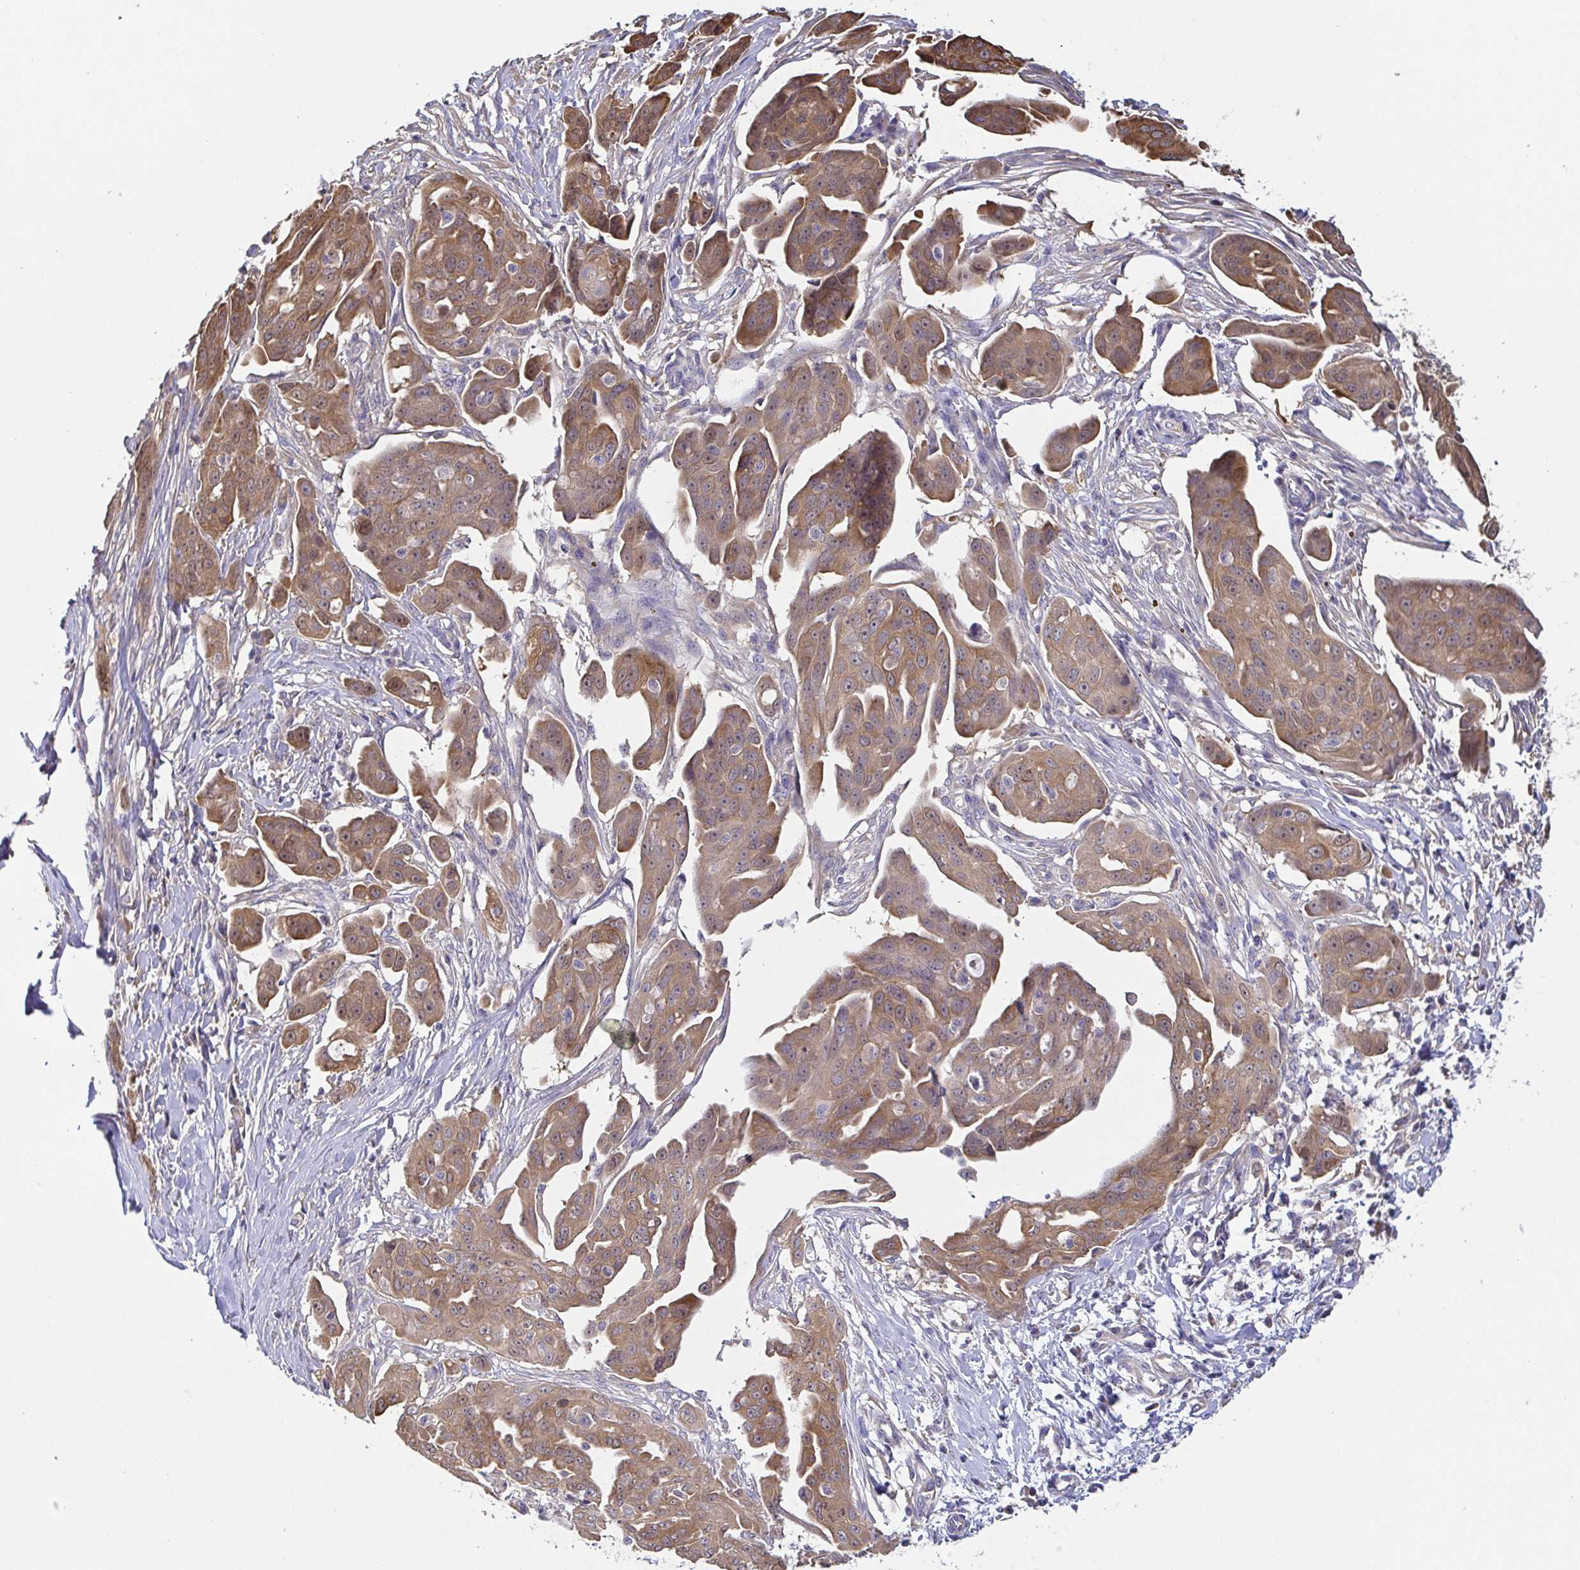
{"staining": {"intensity": "moderate", "quantity": ">75%", "location": "cytoplasmic/membranous"}, "tissue": "ovarian cancer", "cell_type": "Tumor cells", "image_type": "cancer", "snomed": [{"axis": "morphology", "description": "Carcinoma, endometroid"}, {"axis": "topography", "description": "Ovary"}], "caption": "This histopathology image demonstrates immunohistochemistry staining of human endometroid carcinoma (ovarian), with medium moderate cytoplasmic/membranous staining in about >75% of tumor cells.", "gene": "EIF3D", "patient": {"sex": "female", "age": 70}}